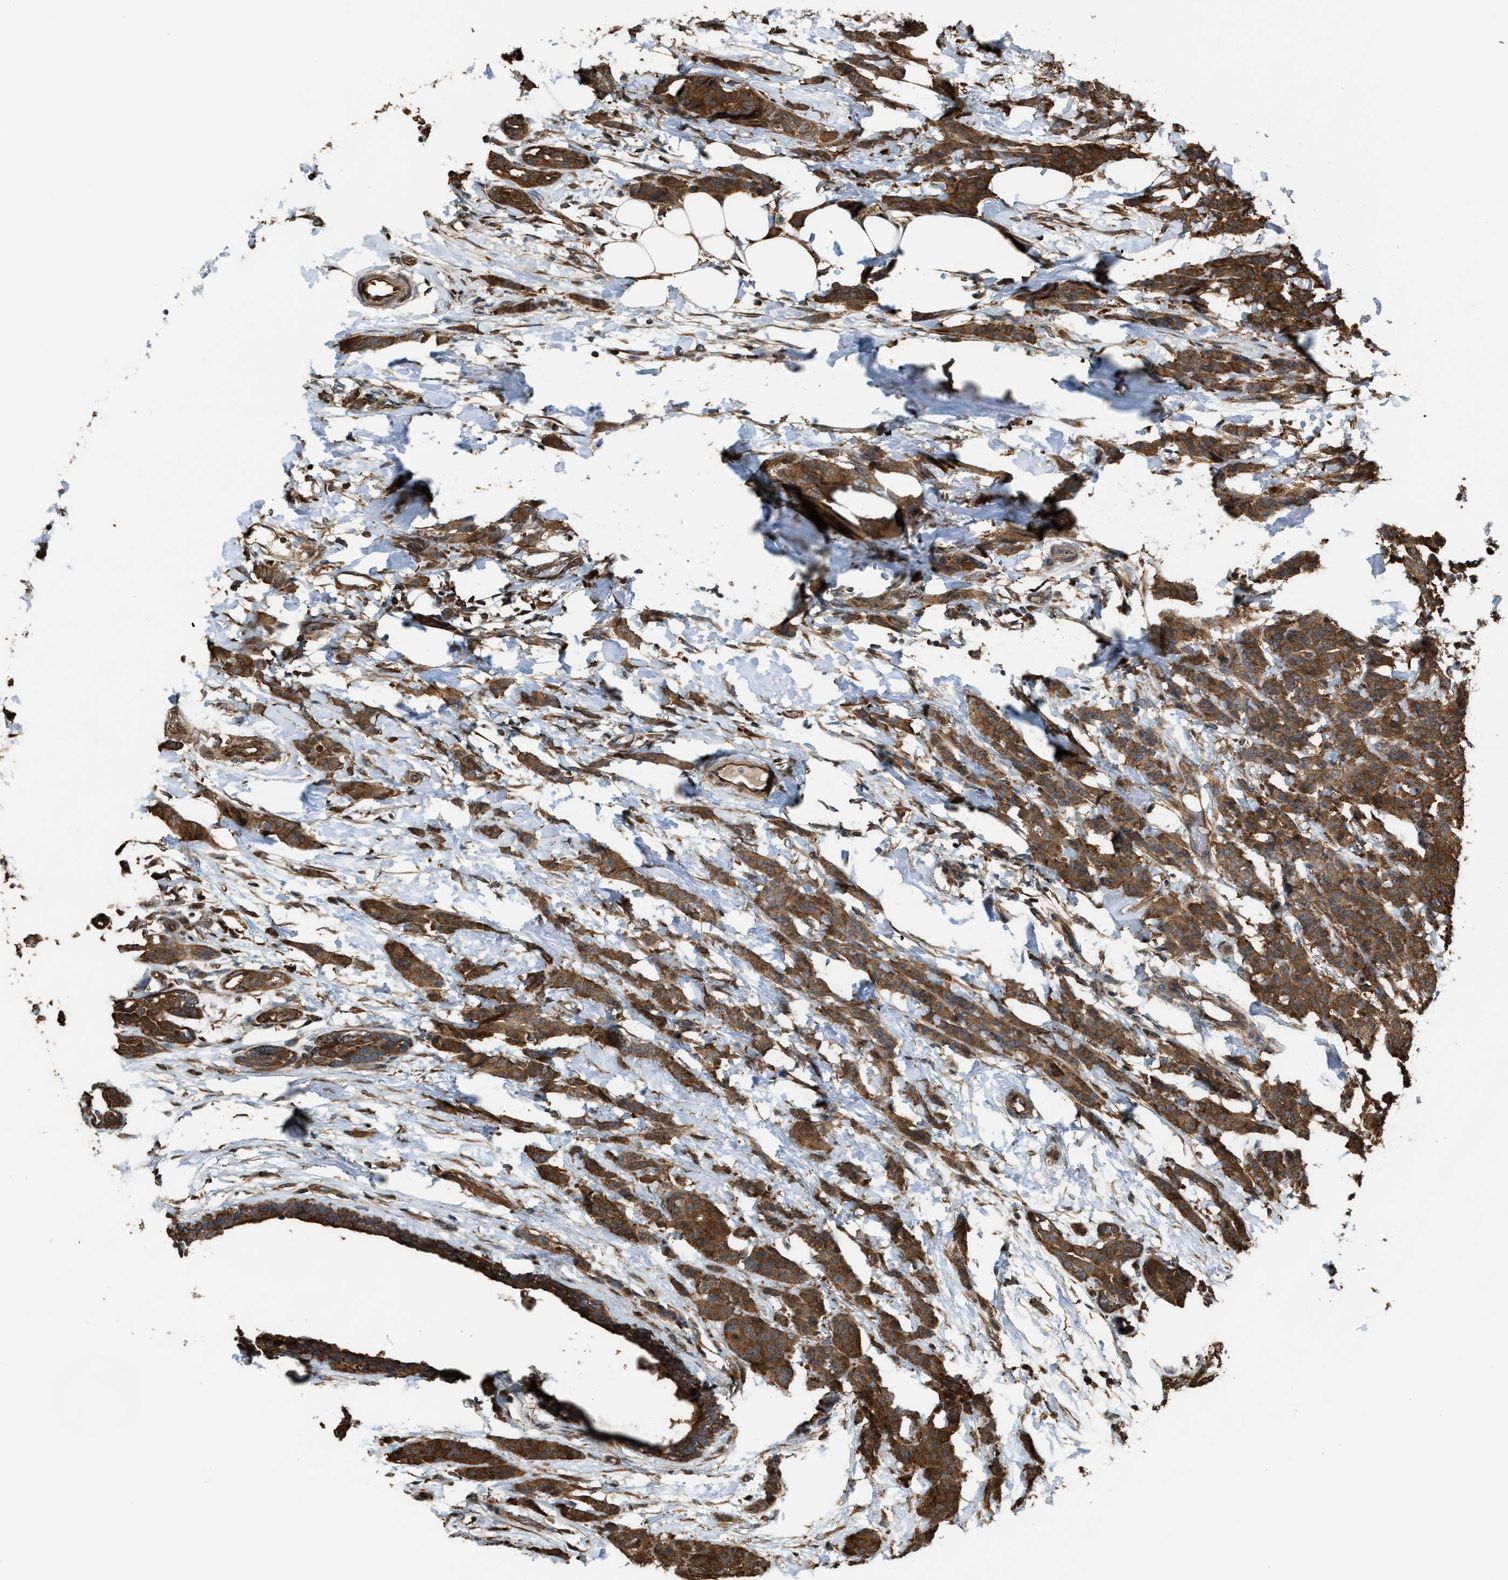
{"staining": {"intensity": "strong", "quantity": ">75%", "location": "cytoplasmic/membranous"}, "tissue": "breast cancer", "cell_type": "Tumor cells", "image_type": "cancer", "snomed": [{"axis": "morphology", "description": "Normal tissue, NOS"}, {"axis": "morphology", "description": "Duct carcinoma"}, {"axis": "topography", "description": "Breast"}], "caption": "This is a histology image of immunohistochemistry staining of breast cancer, which shows strong staining in the cytoplasmic/membranous of tumor cells.", "gene": "ATIC", "patient": {"sex": "female", "age": 40}}